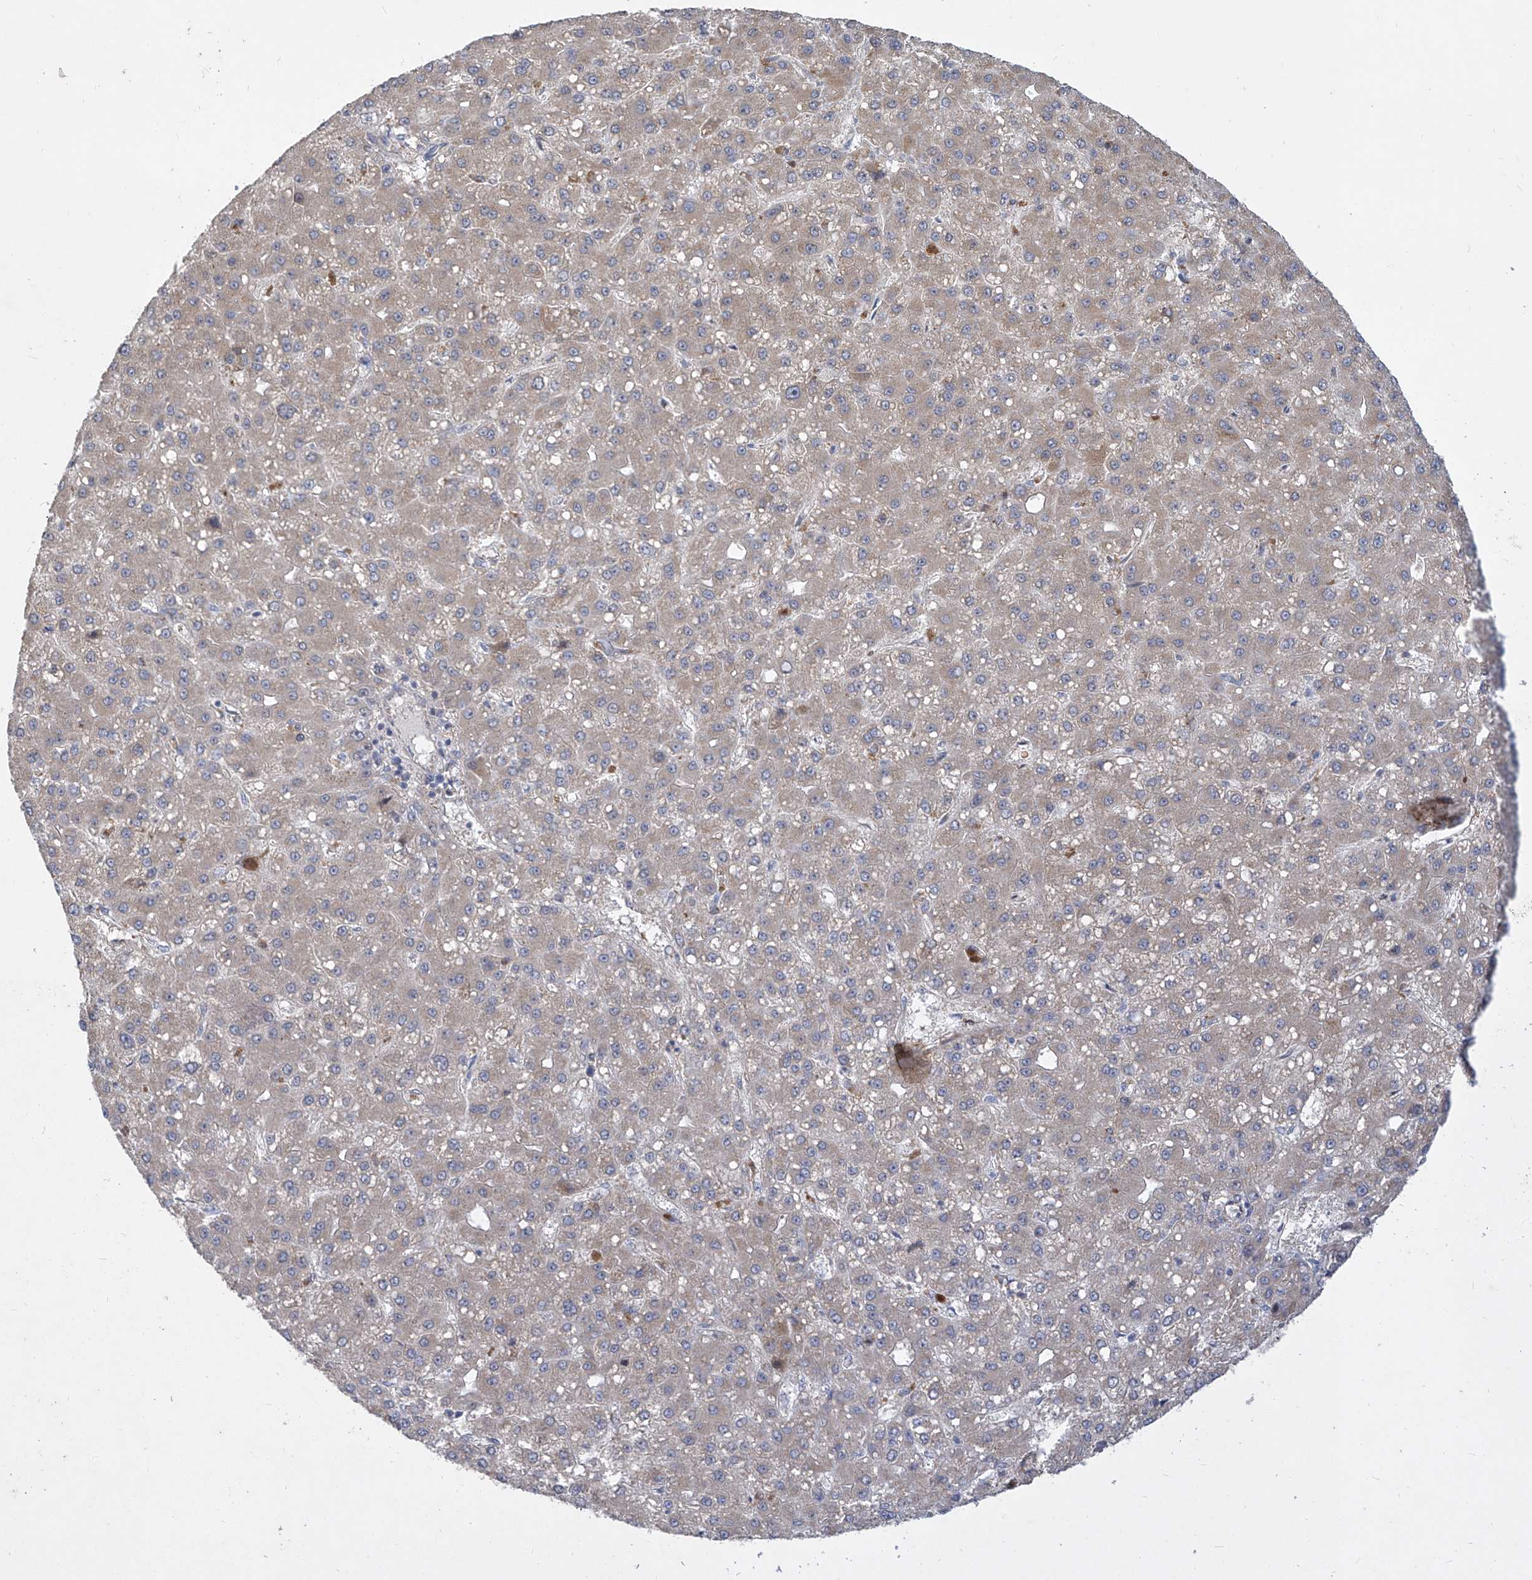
{"staining": {"intensity": "negative", "quantity": "none", "location": "none"}, "tissue": "liver cancer", "cell_type": "Tumor cells", "image_type": "cancer", "snomed": [{"axis": "morphology", "description": "Carcinoma, Hepatocellular, NOS"}, {"axis": "topography", "description": "Liver"}], "caption": "DAB (3,3'-diaminobenzidine) immunohistochemical staining of human liver cancer (hepatocellular carcinoma) demonstrates no significant positivity in tumor cells.", "gene": "COQ3", "patient": {"sex": "male", "age": 67}}